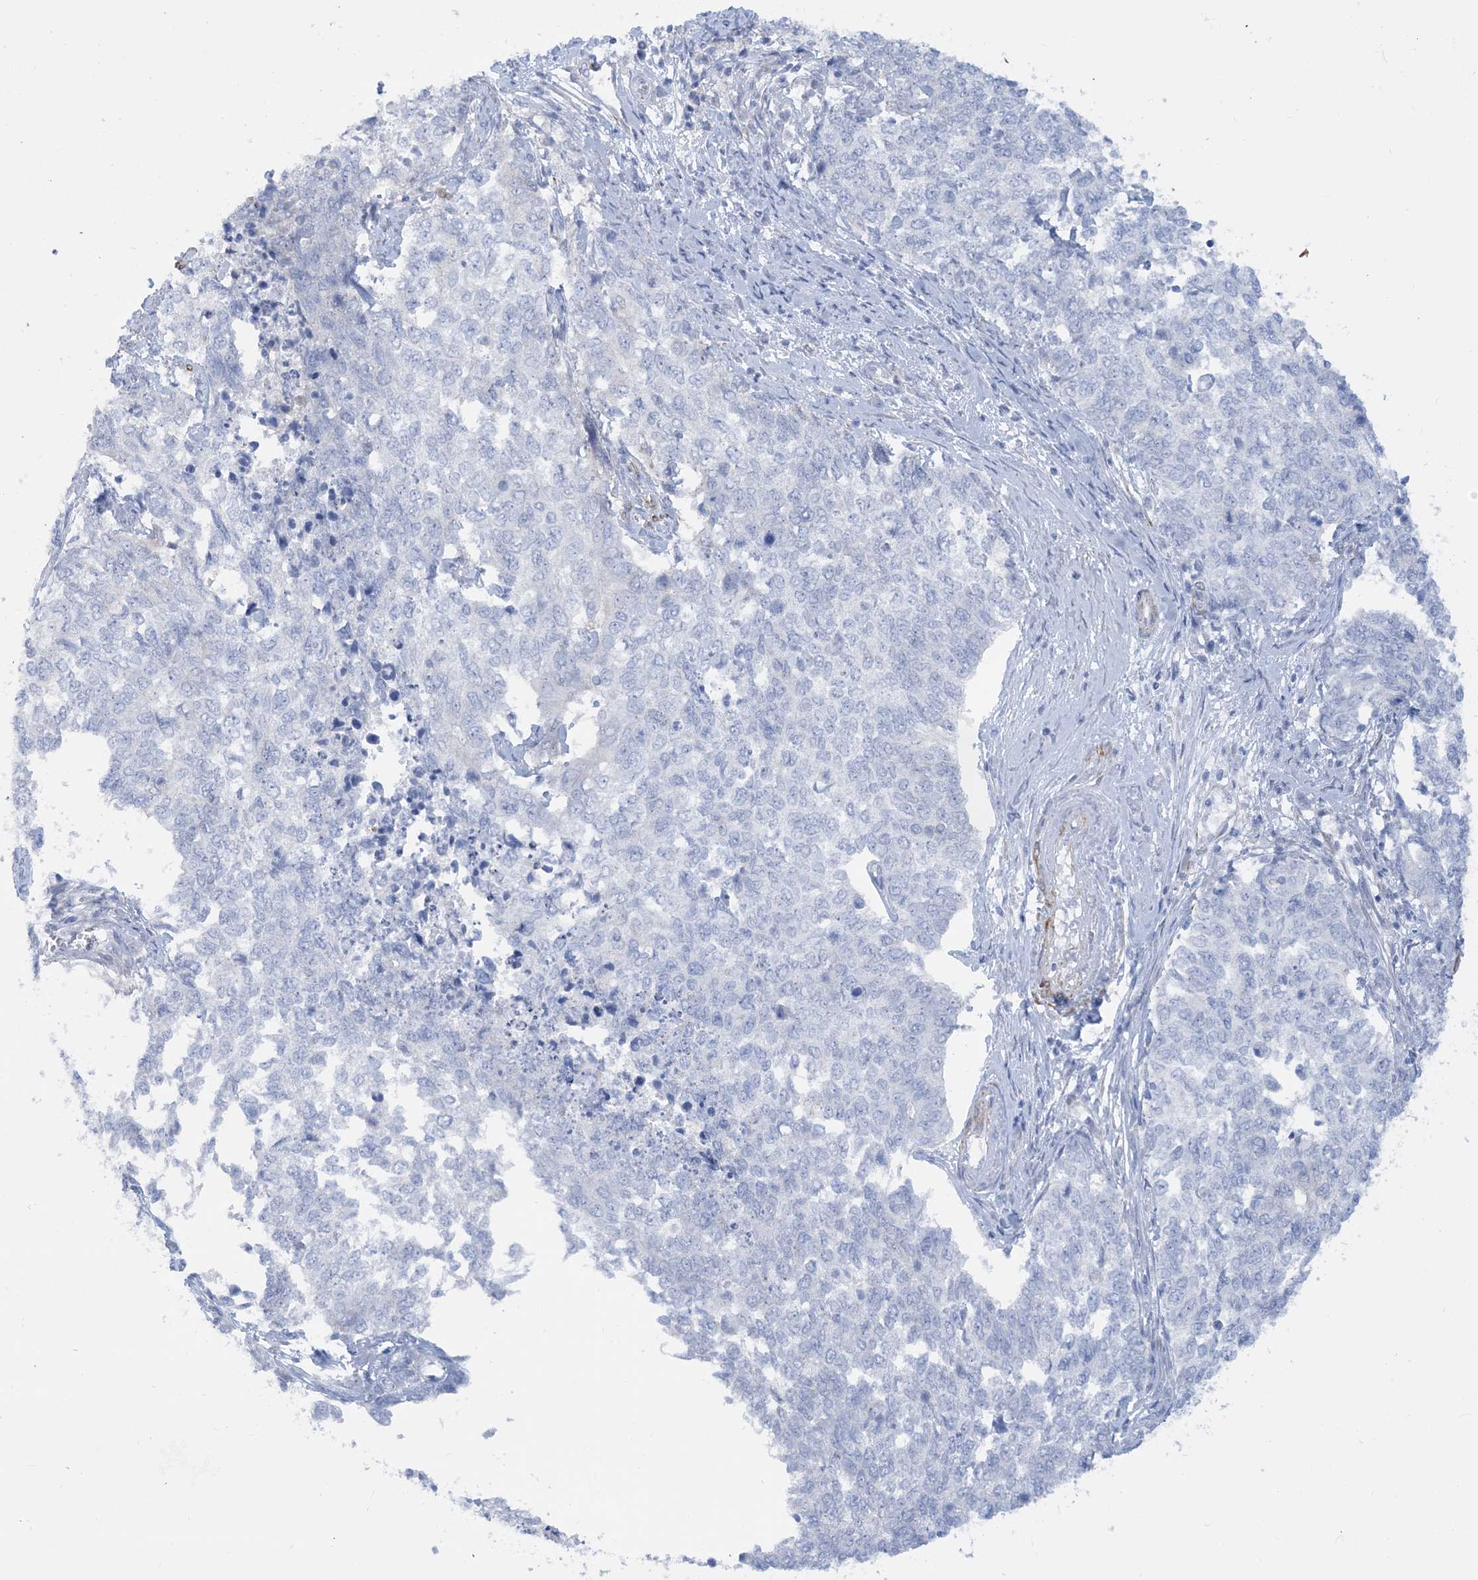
{"staining": {"intensity": "negative", "quantity": "none", "location": "none"}, "tissue": "cervical cancer", "cell_type": "Tumor cells", "image_type": "cancer", "snomed": [{"axis": "morphology", "description": "Squamous cell carcinoma, NOS"}, {"axis": "topography", "description": "Cervix"}], "caption": "IHC histopathology image of neoplastic tissue: human cervical squamous cell carcinoma stained with DAB displays no significant protein expression in tumor cells.", "gene": "MARS2", "patient": {"sex": "female", "age": 63}}